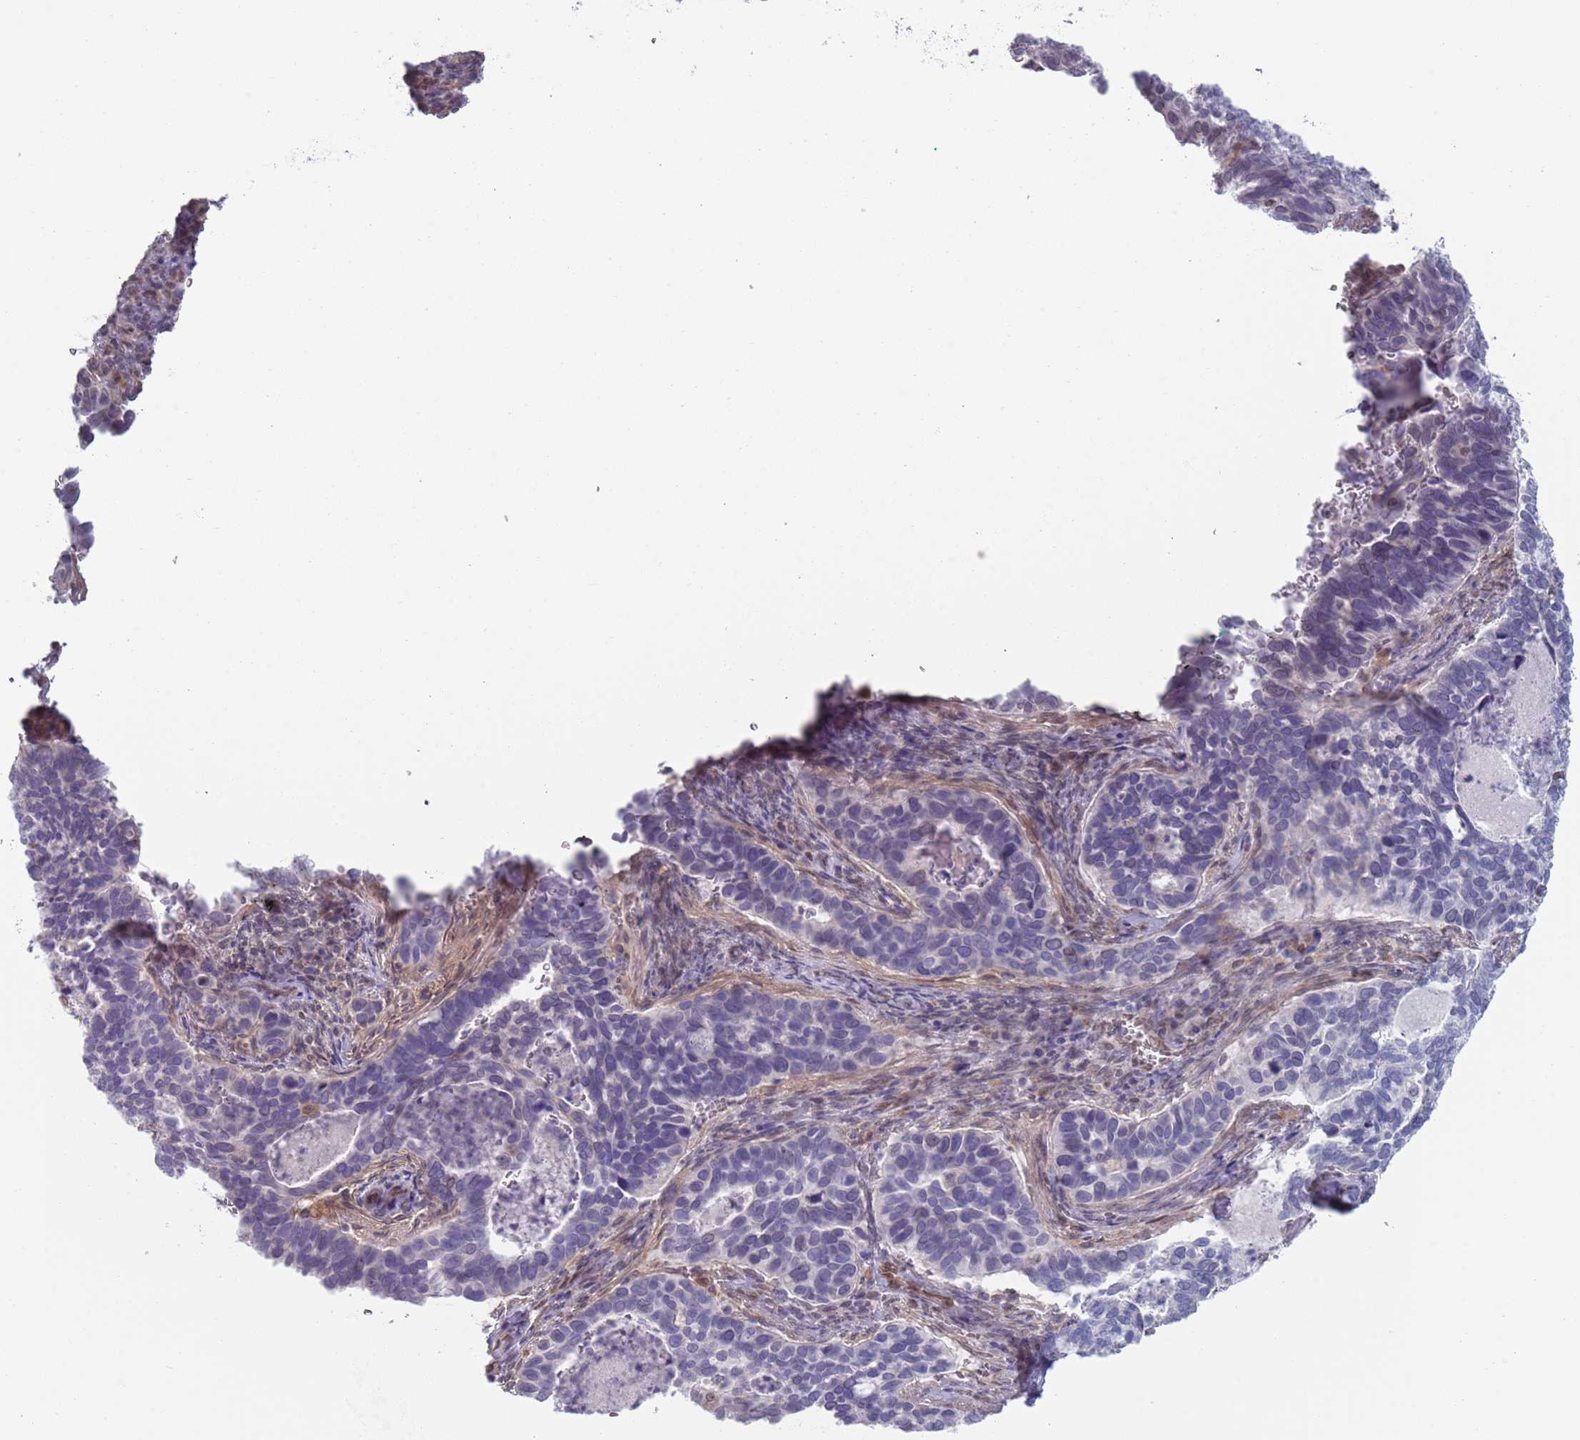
{"staining": {"intensity": "negative", "quantity": "none", "location": "none"}, "tissue": "cervical cancer", "cell_type": "Tumor cells", "image_type": "cancer", "snomed": [{"axis": "morphology", "description": "Squamous cell carcinoma, NOS"}, {"axis": "topography", "description": "Cervix"}], "caption": "Cervical cancer was stained to show a protein in brown. There is no significant positivity in tumor cells.", "gene": "MFSD12", "patient": {"sex": "female", "age": 38}}